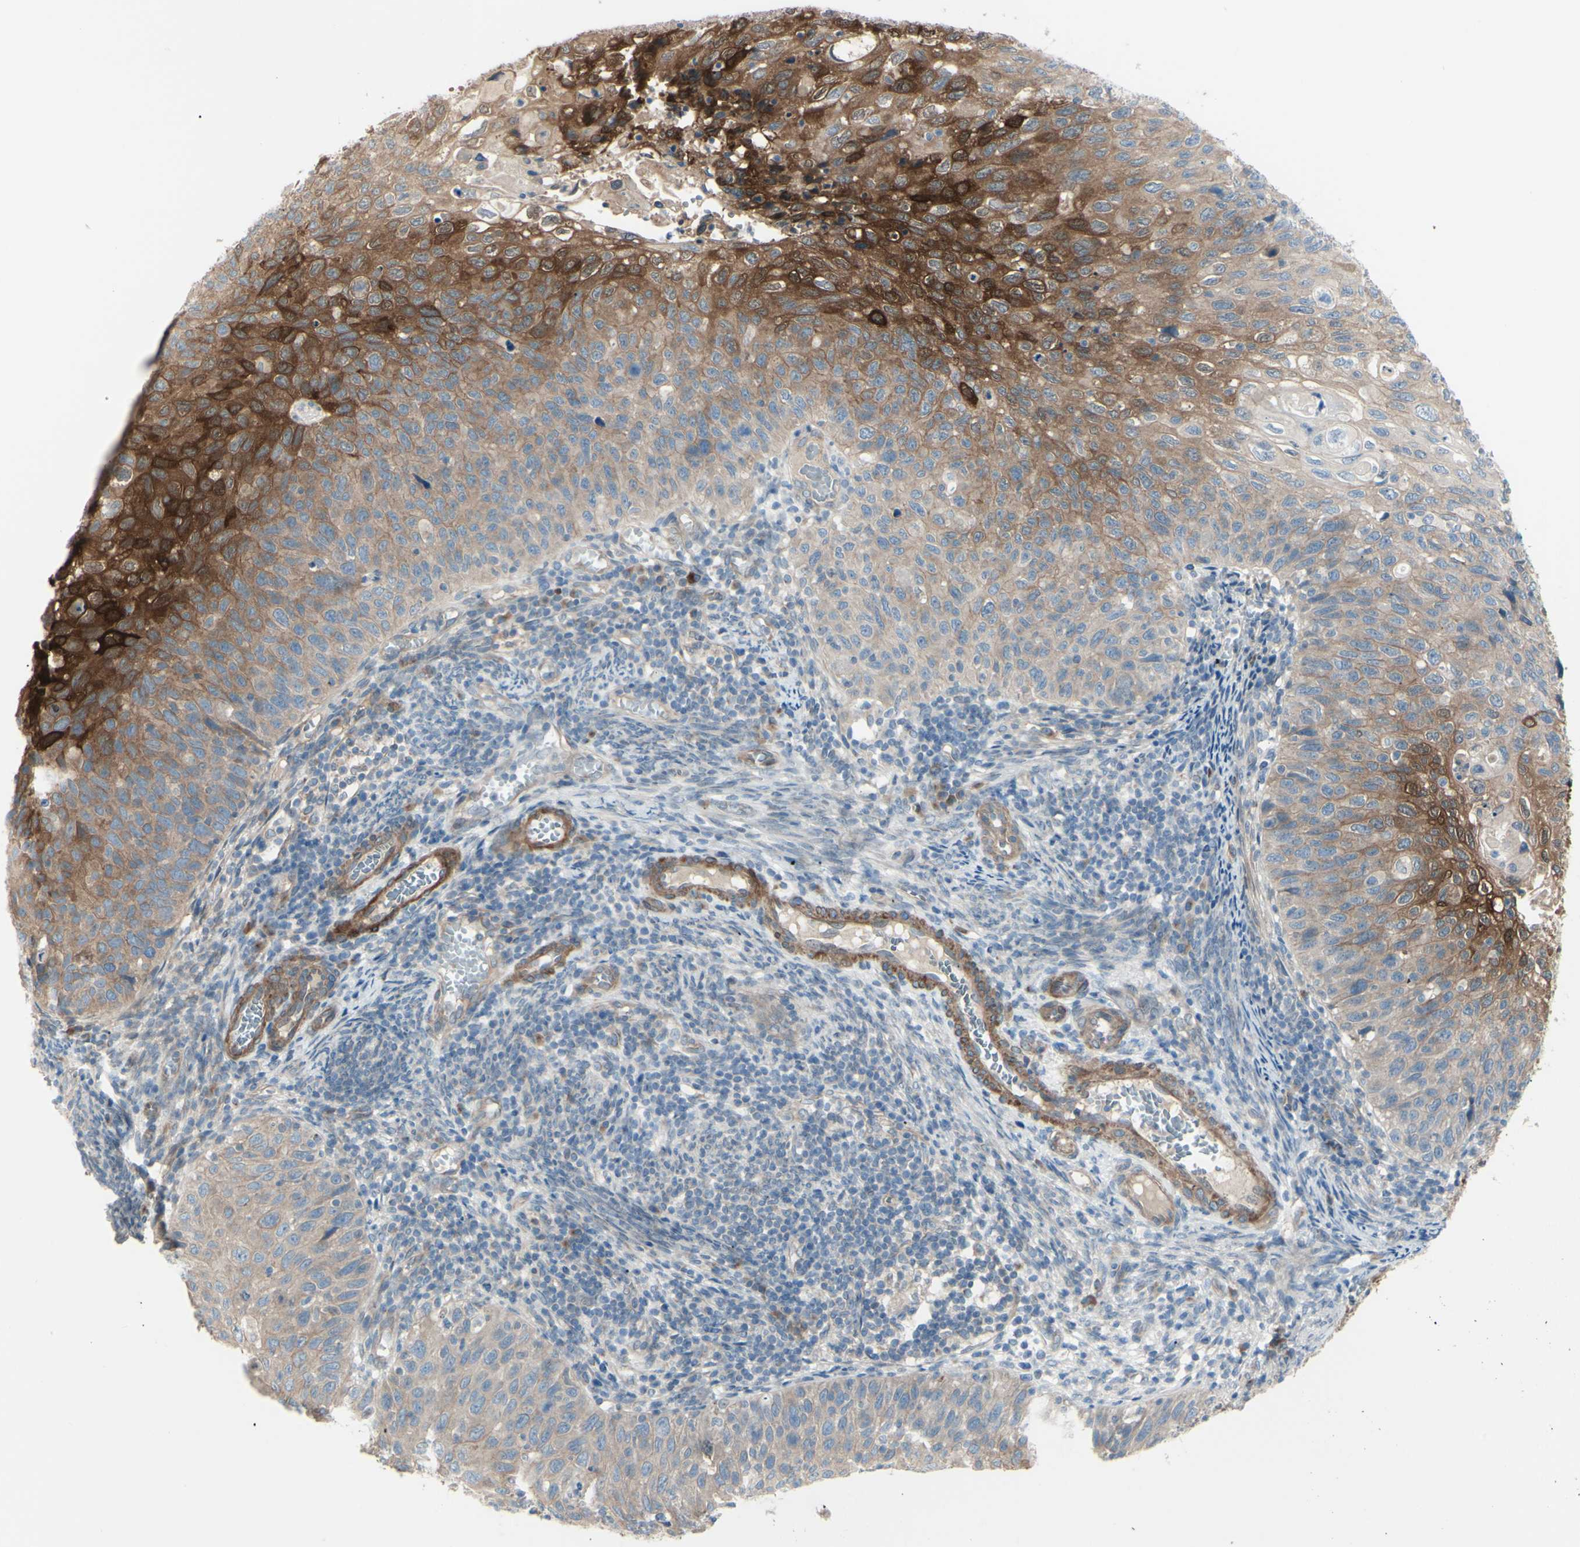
{"staining": {"intensity": "strong", "quantity": ">75%", "location": "cytoplasmic/membranous"}, "tissue": "cervical cancer", "cell_type": "Tumor cells", "image_type": "cancer", "snomed": [{"axis": "morphology", "description": "Squamous cell carcinoma, NOS"}, {"axis": "topography", "description": "Cervix"}], "caption": "A brown stain shows strong cytoplasmic/membranous staining of a protein in cervical cancer tumor cells.", "gene": "LRRK1", "patient": {"sex": "female", "age": 70}}